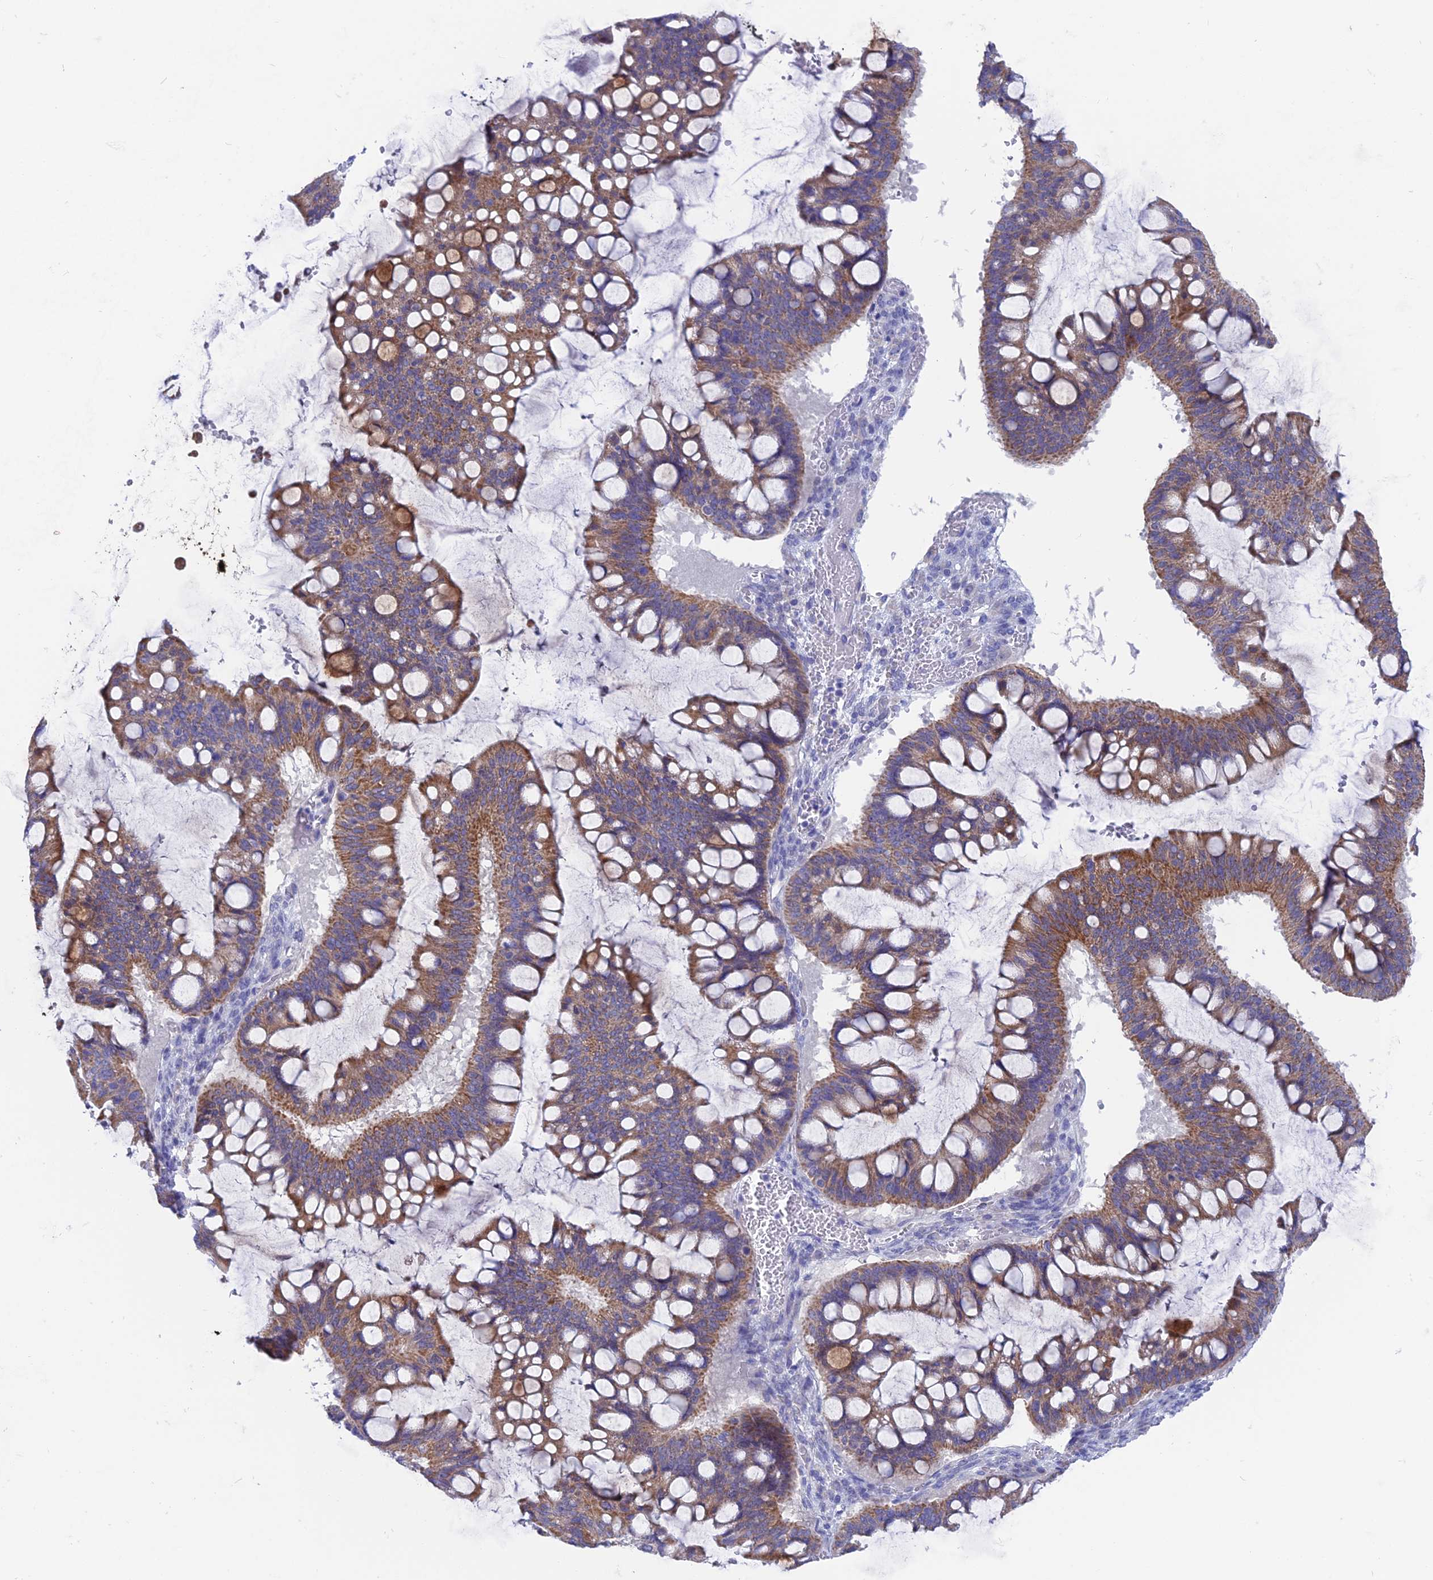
{"staining": {"intensity": "moderate", "quantity": ">75%", "location": "cytoplasmic/membranous"}, "tissue": "ovarian cancer", "cell_type": "Tumor cells", "image_type": "cancer", "snomed": [{"axis": "morphology", "description": "Cystadenocarcinoma, mucinous, NOS"}, {"axis": "topography", "description": "Ovary"}], "caption": "Tumor cells show moderate cytoplasmic/membranous staining in about >75% of cells in ovarian mucinous cystadenocarcinoma.", "gene": "AK4", "patient": {"sex": "female", "age": 73}}